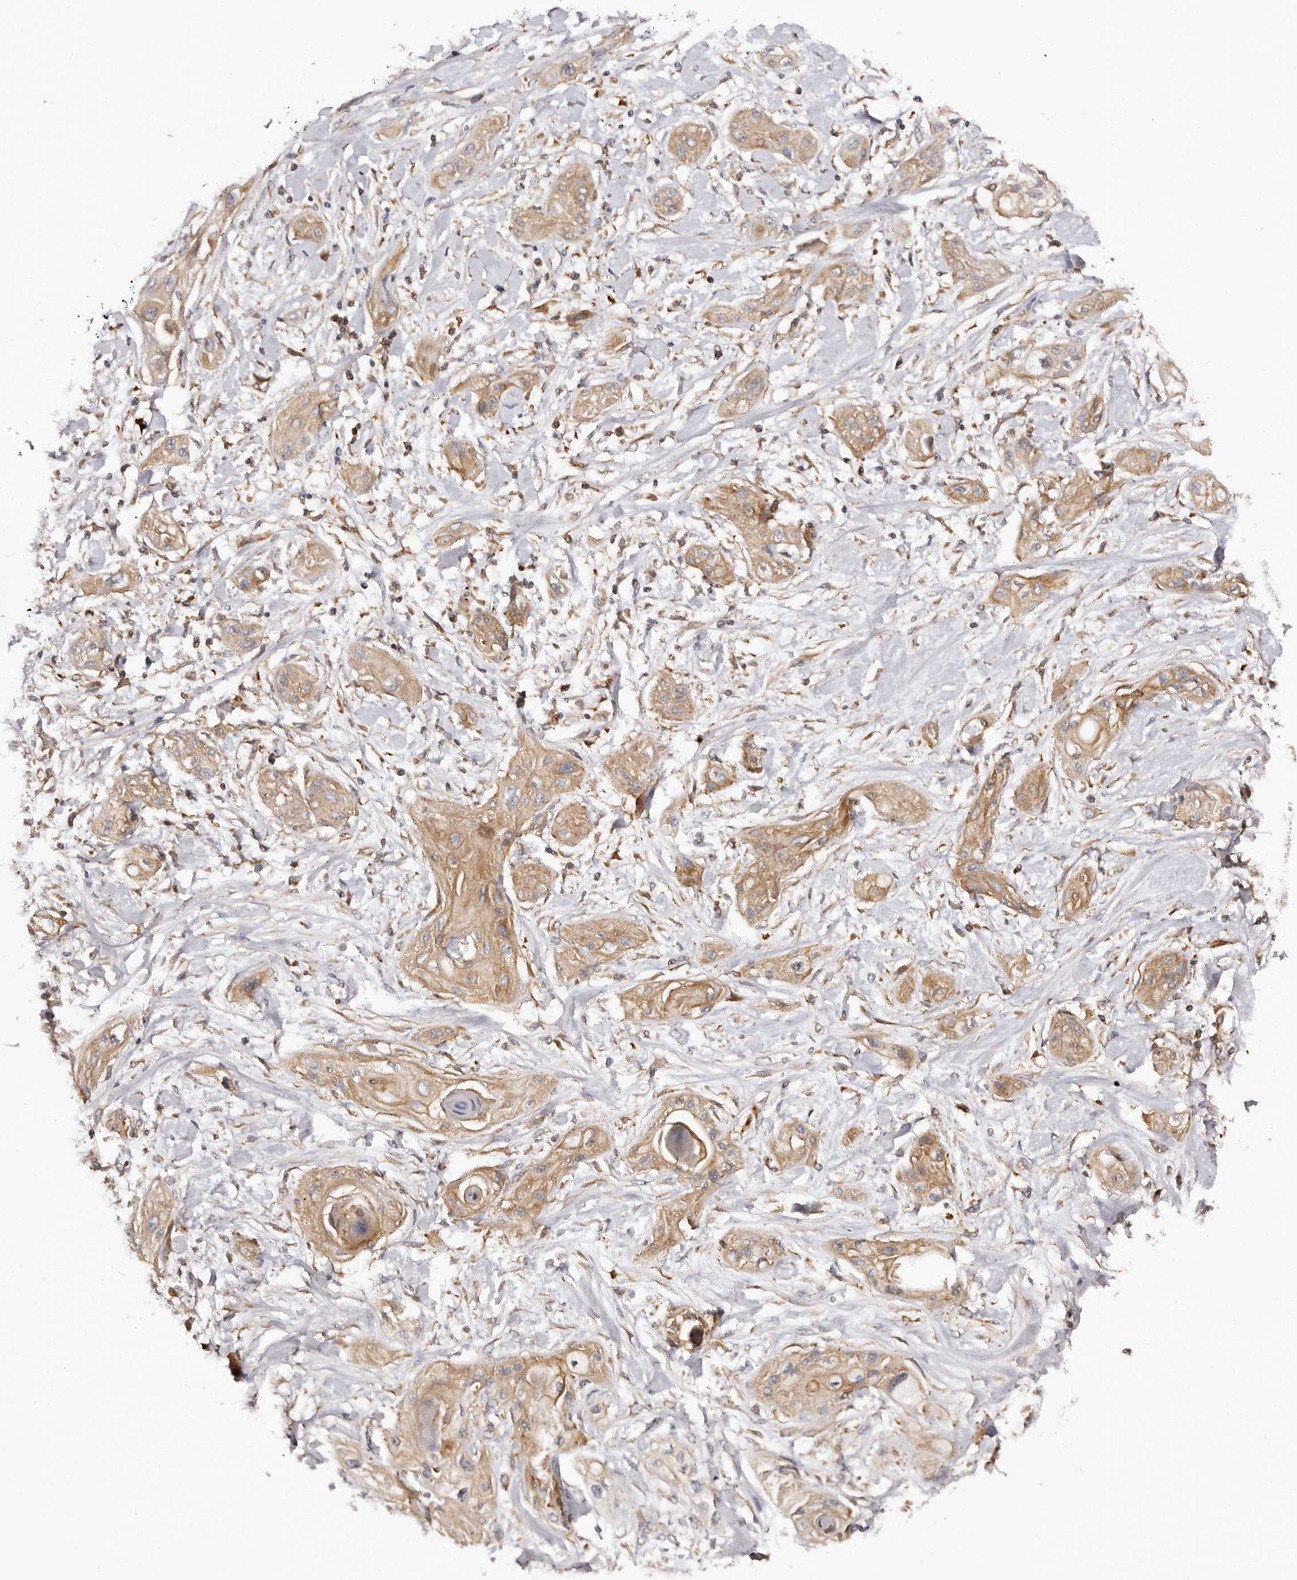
{"staining": {"intensity": "moderate", "quantity": ">75%", "location": "cytoplasmic/membranous"}, "tissue": "lung cancer", "cell_type": "Tumor cells", "image_type": "cancer", "snomed": [{"axis": "morphology", "description": "Squamous cell carcinoma, NOS"}, {"axis": "topography", "description": "Lung"}], "caption": "Immunohistochemical staining of squamous cell carcinoma (lung) reveals medium levels of moderate cytoplasmic/membranous staining in approximately >75% of tumor cells. (IHC, brightfield microscopy, high magnification).", "gene": "RPS6", "patient": {"sex": "female", "age": 47}}